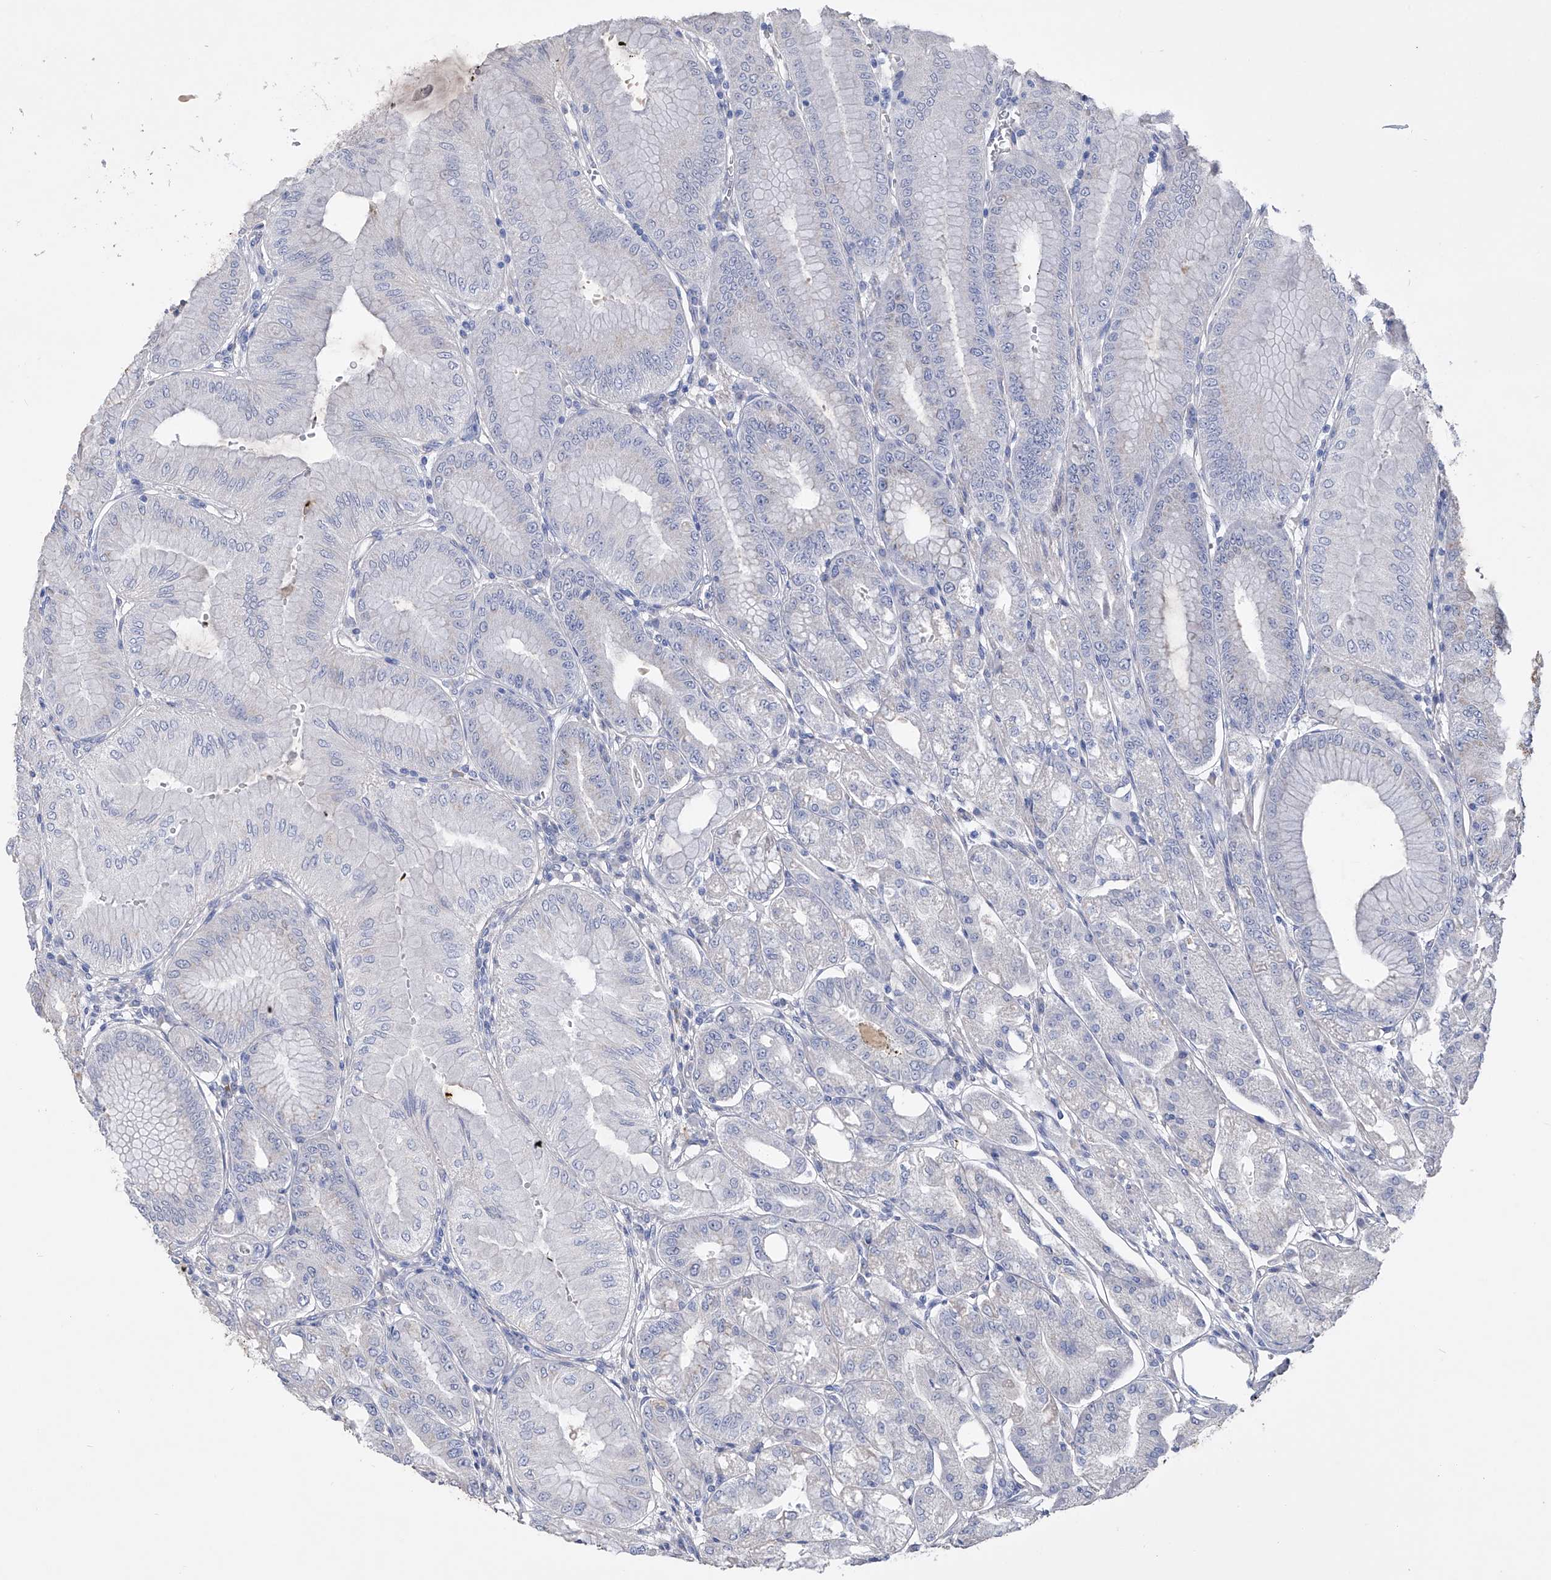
{"staining": {"intensity": "negative", "quantity": "none", "location": "none"}, "tissue": "stomach", "cell_type": "Glandular cells", "image_type": "normal", "snomed": [{"axis": "morphology", "description": "Normal tissue, NOS"}, {"axis": "topography", "description": "Stomach, lower"}], "caption": "This micrograph is of unremarkable stomach stained with immunohistochemistry to label a protein in brown with the nuclei are counter-stained blue. There is no positivity in glandular cells.", "gene": "ADRA1A", "patient": {"sex": "male", "age": 71}}